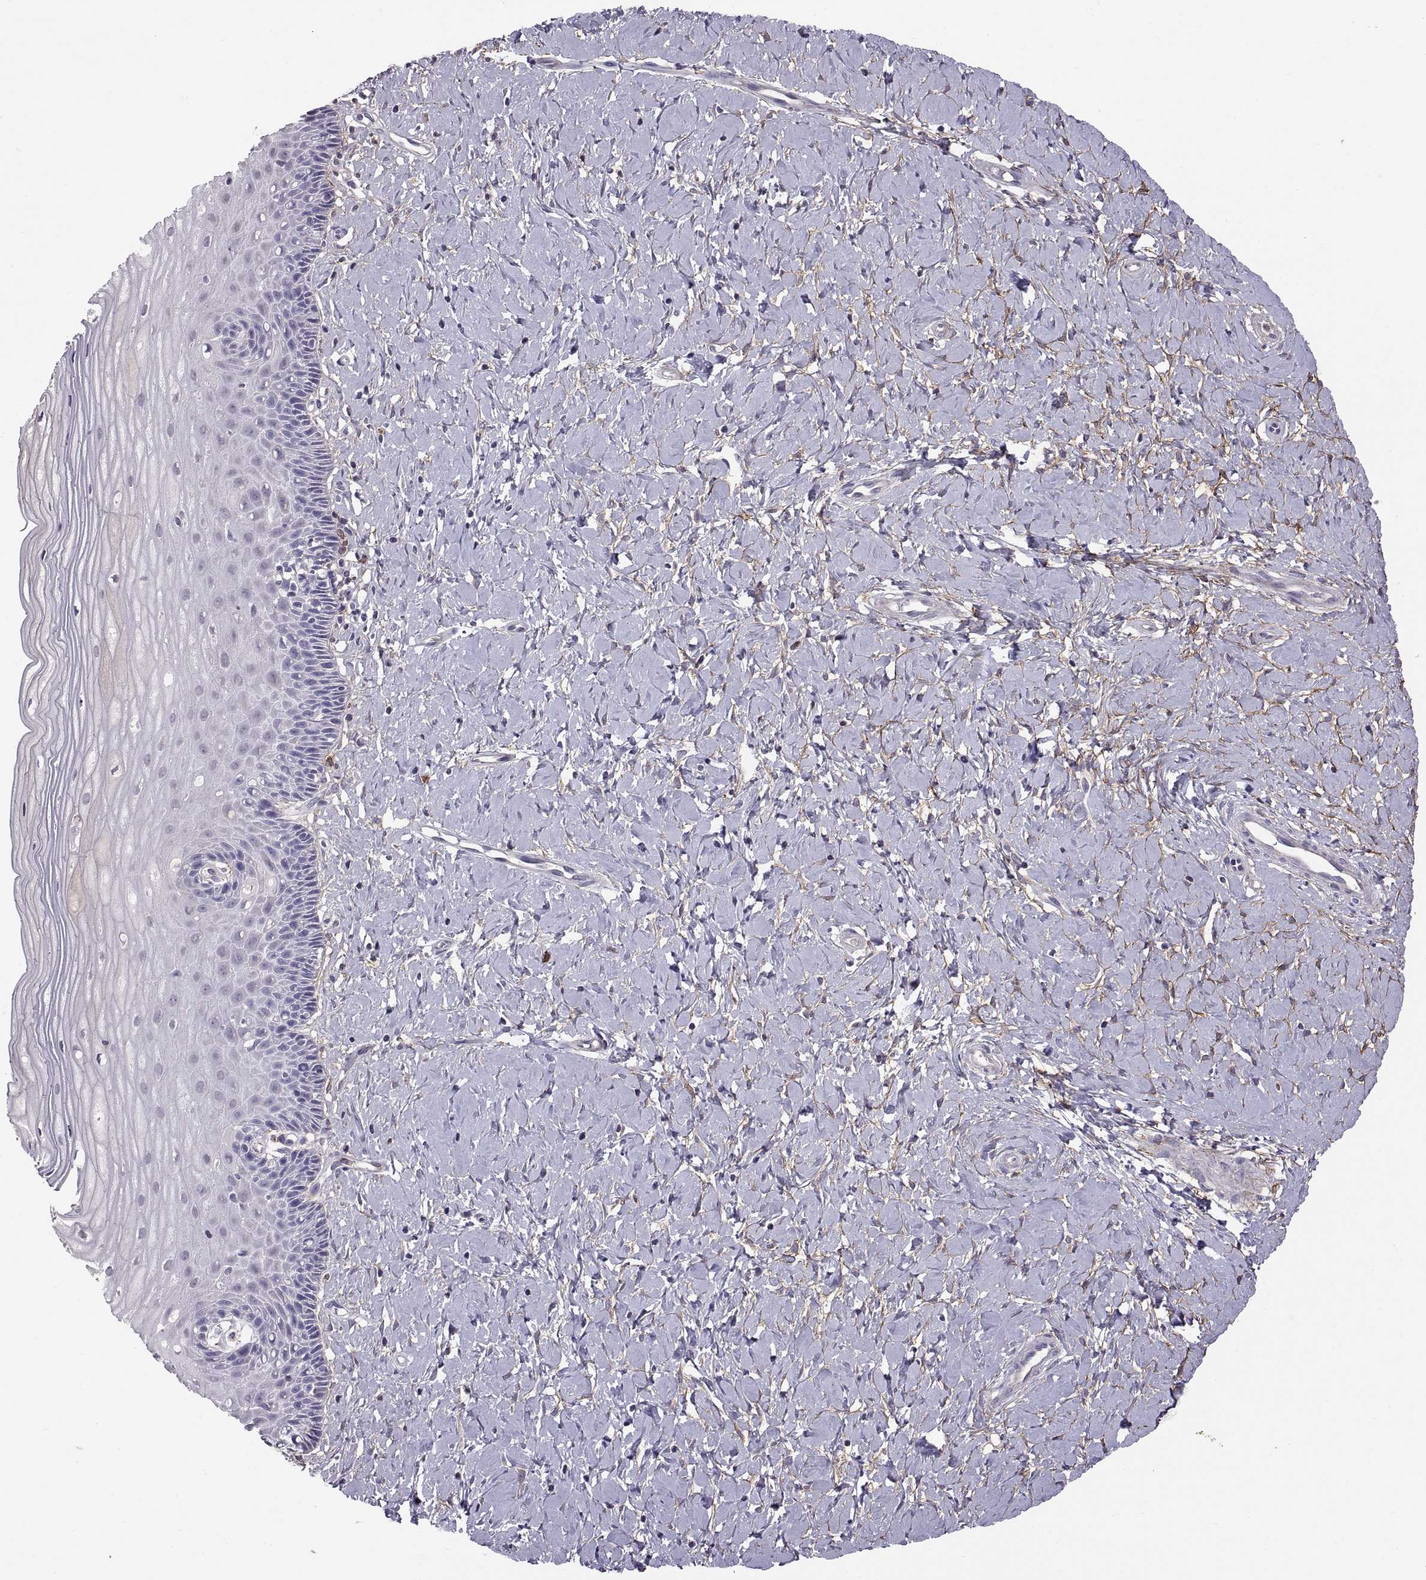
{"staining": {"intensity": "negative", "quantity": "none", "location": "none"}, "tissue": "cervix", "cell_type": "Glandular cells", "image_type": "normal", "snomed": [{"axis": "morphology", "description": "Normal tissue, NOS"}, {"axis": "topography", "description": "Cervix"}], "caption": "Immunohistochemistry (IHC) histopathology image of benign cervix: human cervix stained with DAB demonstrates no significant protein expression in glandular cells. (DAB immunohistochemistry (IHC) with hematoxylin counter stain).", "gene": "EMILIN2", "patient": {"sex": "female", "age": 37}}